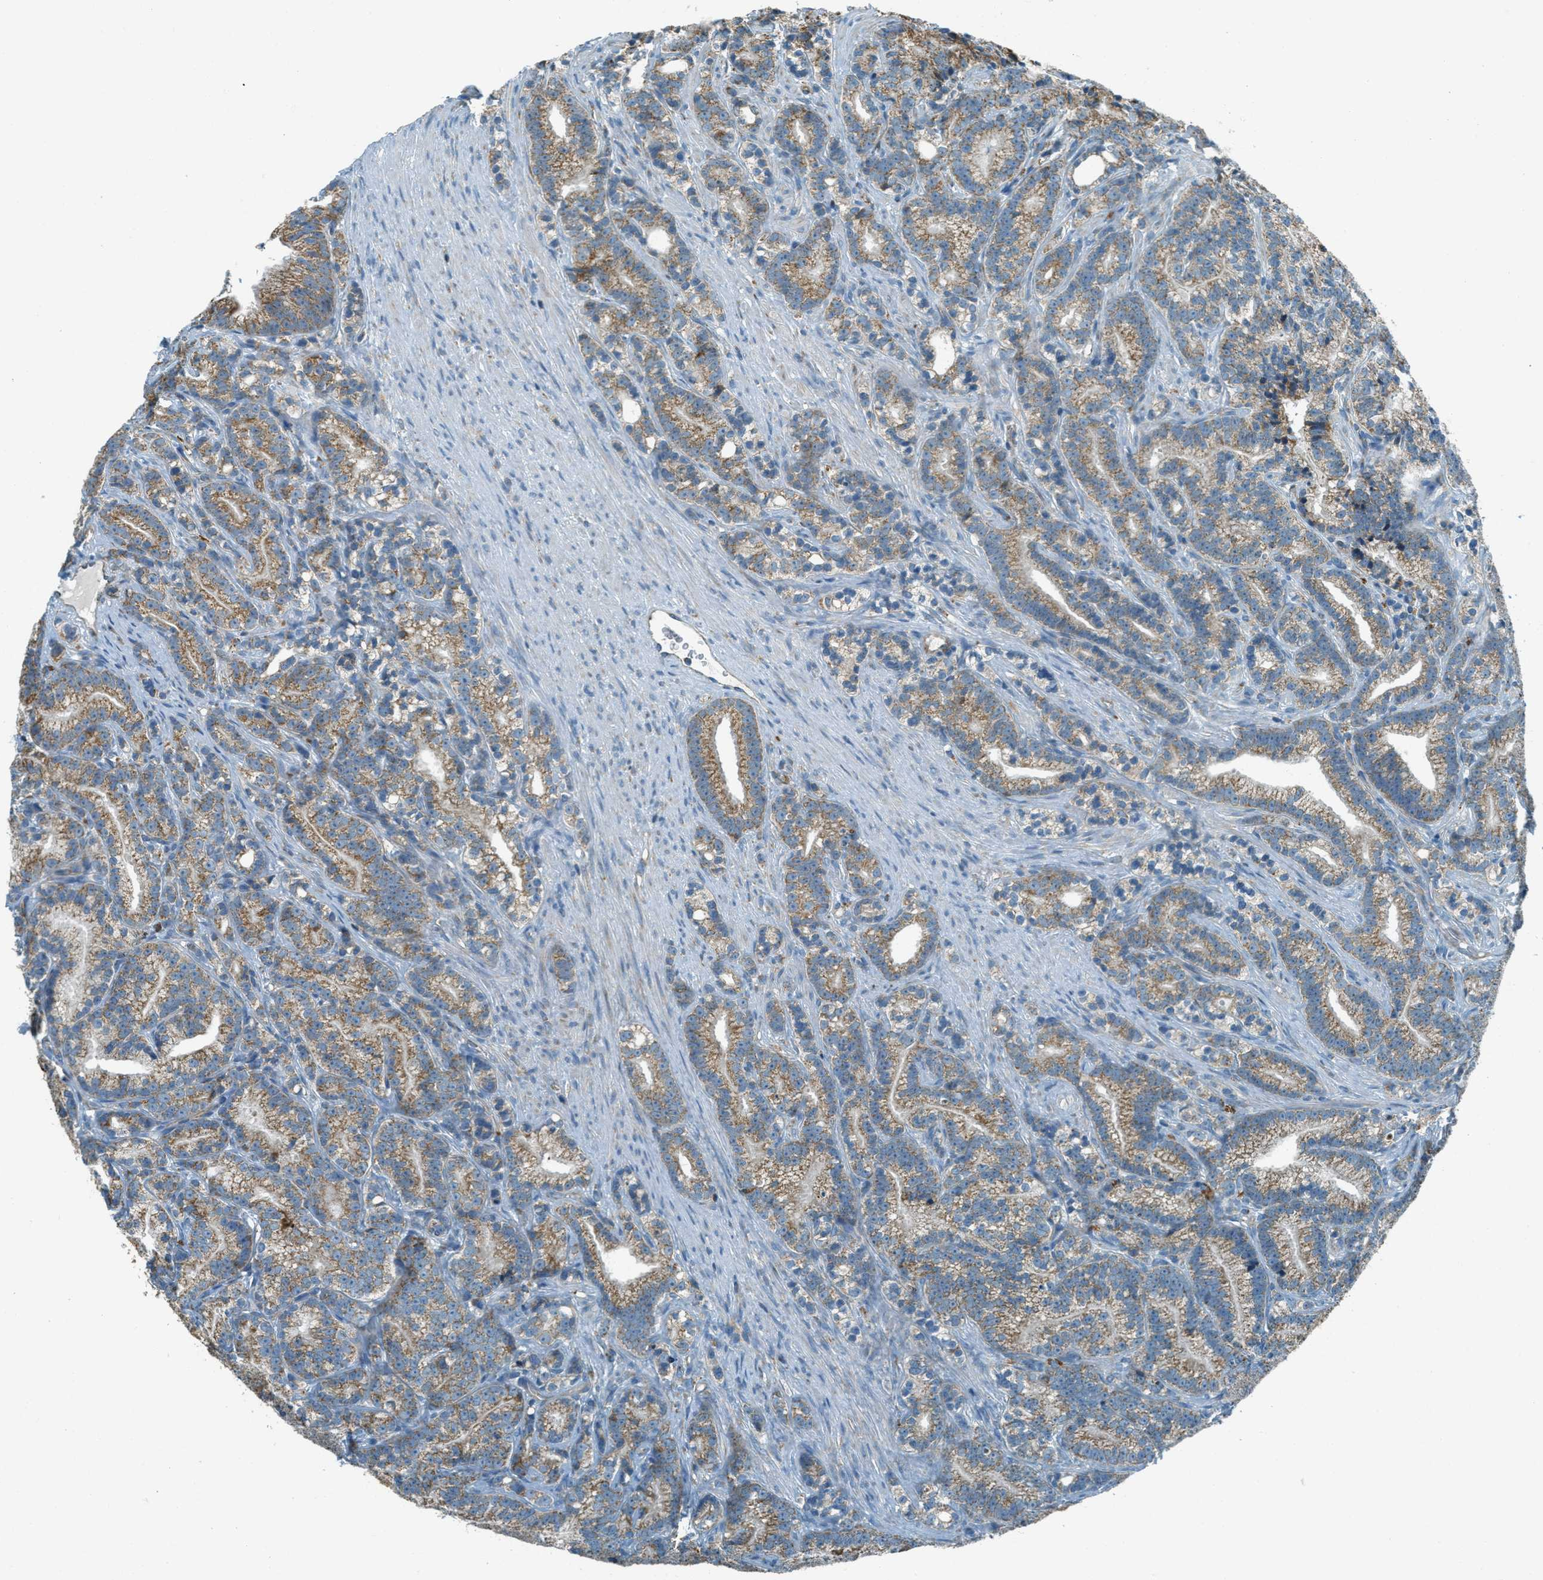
{"staining": {"intensity": "moderate", "quantity": "25%-75%", "location": "cytoplasmic/membranous"}, "tissue": "prostate cancer", "cell_type": "Tumor cells", "image_type": "cancer", "snomed": [{"axis": "morphology", "description": "Adenocarcinoma, Low grade"}, {"axis": "topography", "description": "Prostate"}], "caption": "The histopathology image displays a brown stain indicating the presence of a protein in the cytoplasmic/membranous of tumor cells in prostate adenocarcinoma (low-grade).", "gene": "CHST15", "patient": {"sex": "male", "age": 89}}